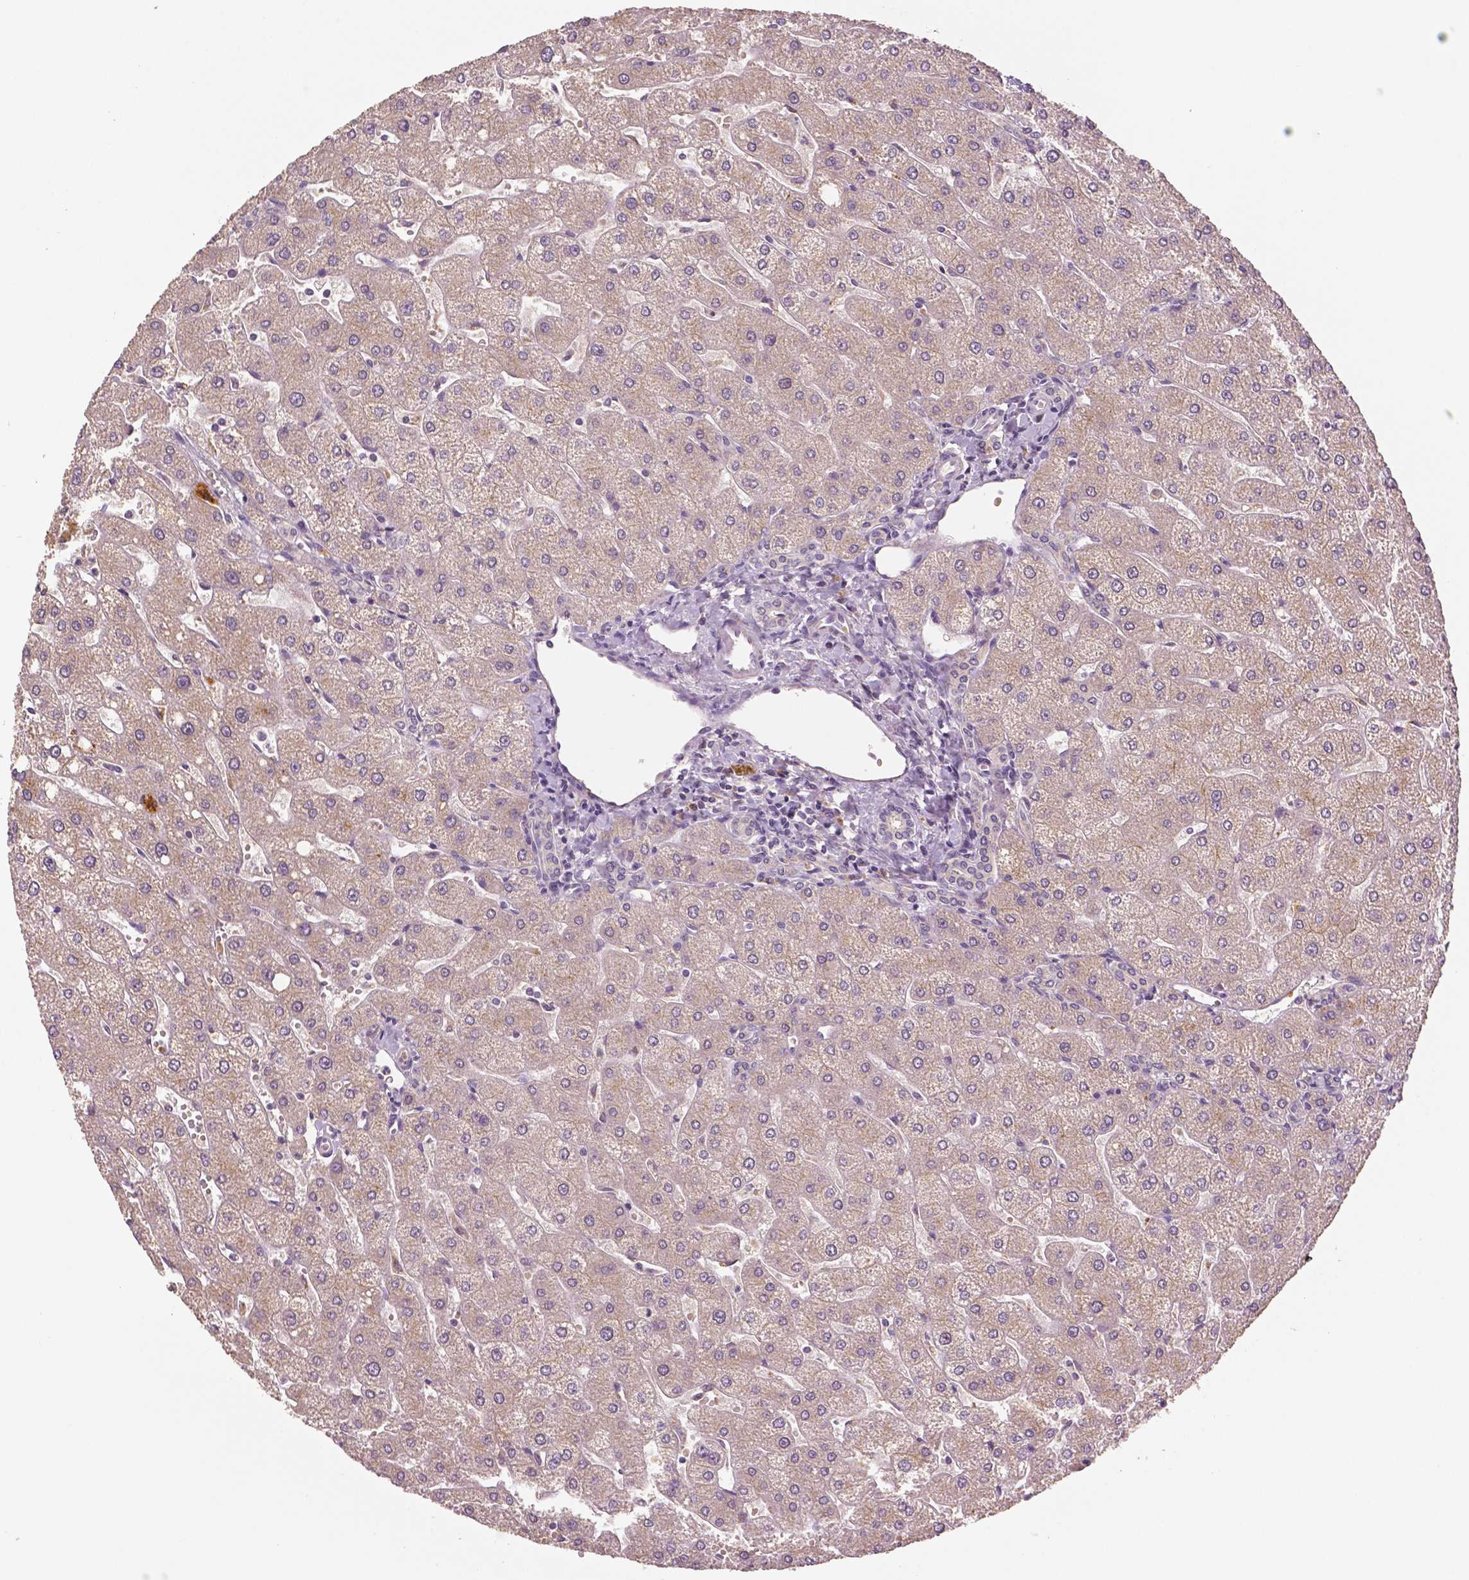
{"staining": {"intensity": "negative", "quantity": "none", "location": "none"}, "tissue": "liver", "cell_type": "Cholangiocytes", "image_type": "normal", "snomed": [{"axis": "morphology", "description": "Normal tissue, NOS"}, {"axis": "topography", "description": "Liver"}], "caption": "Immunohistochemistry of benign liver displays no positivity in cholangiocytes. (IHC, brightfield microscopy, high magnification).", "gene": "MKI67", "patient": {"sex": "male", "age": 67}}